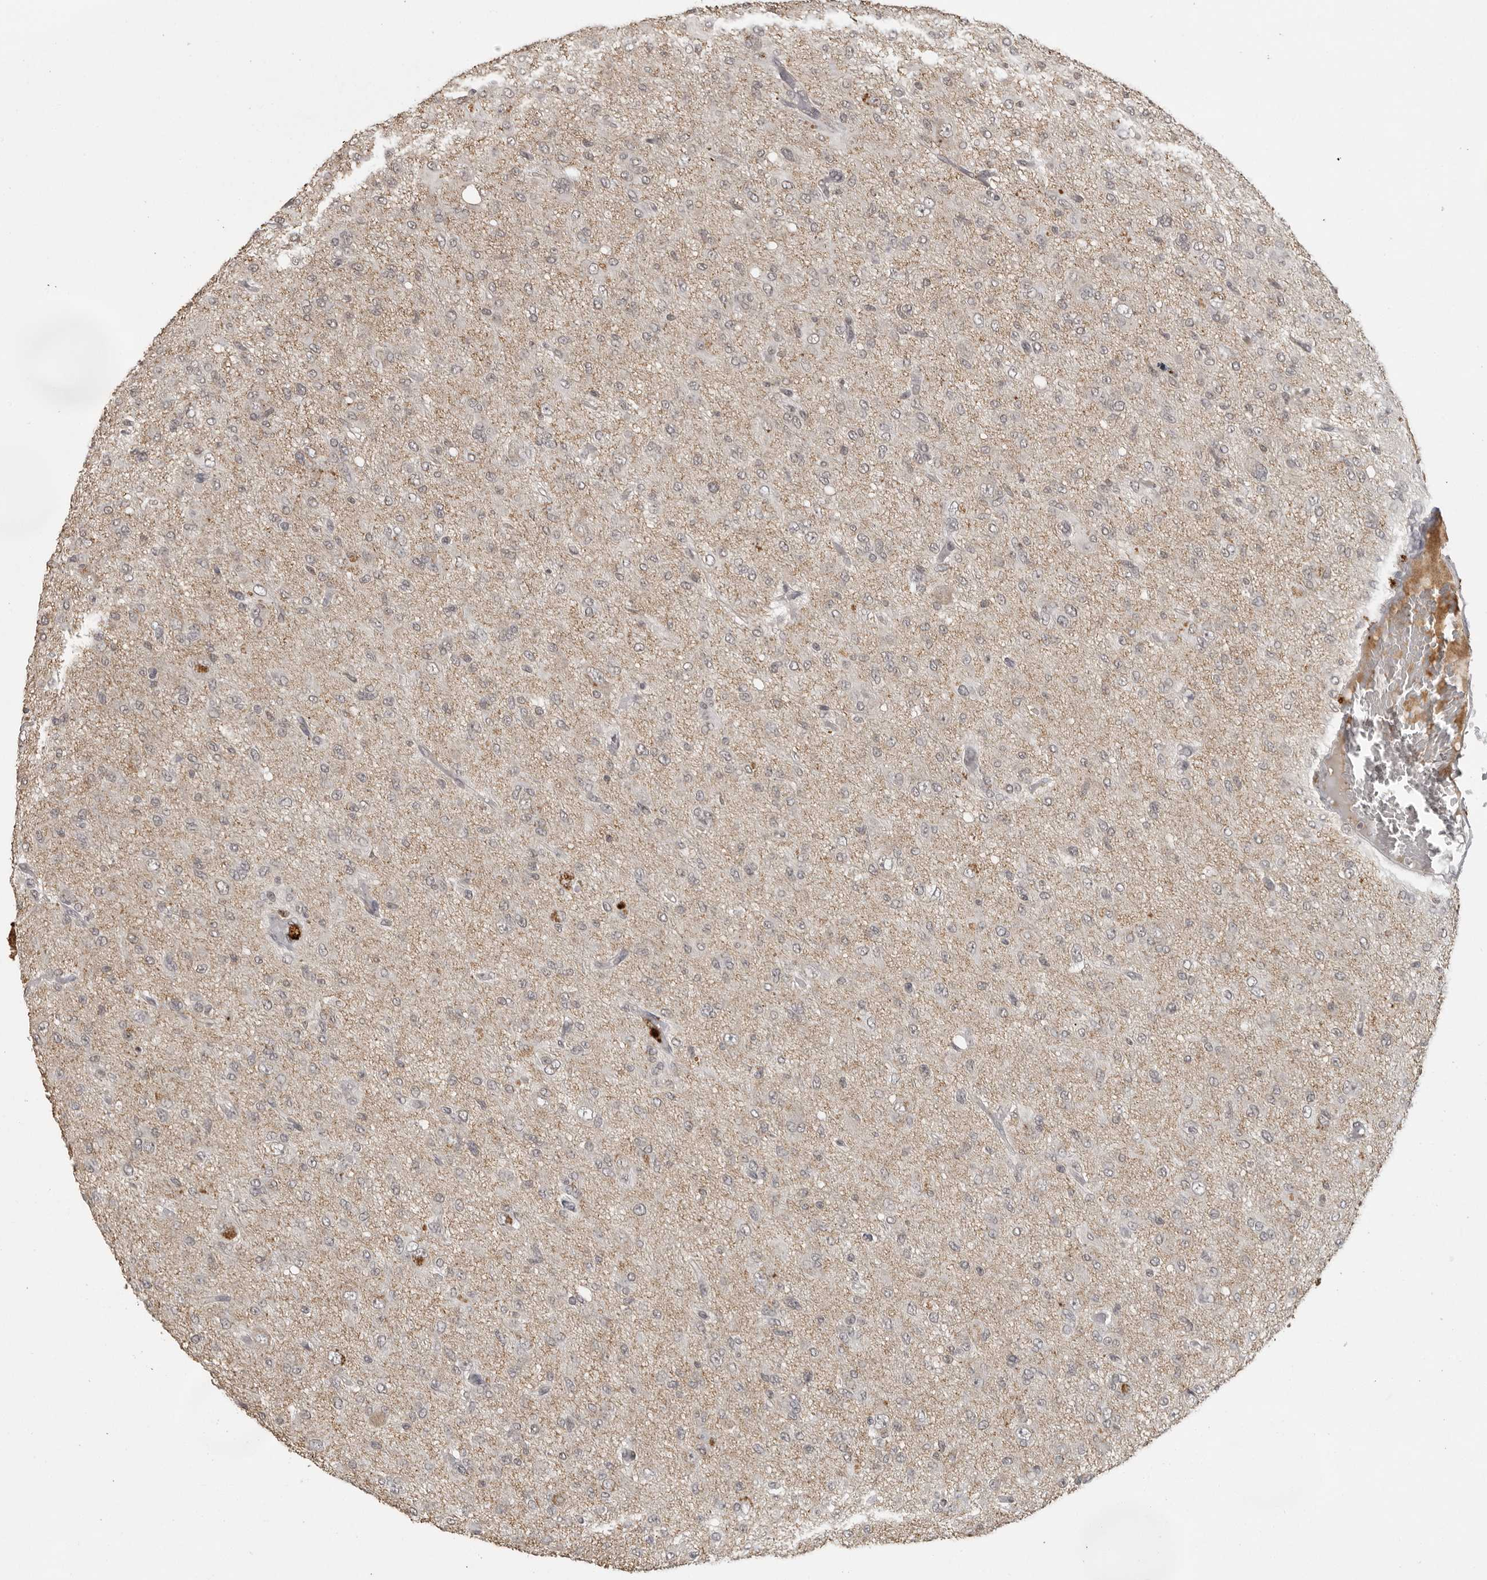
{"staining": {"intensity": "negative", "quantity": "none", "location": "none"}, "tissue": "glioma", "cell_type": "Tumor cells", "image_type": "cancer", "snomed": [{"axis": "morphology", "description": "Glioma, malignant, High grade"}, {"axis": "topography", "description": "Brain"}], "caption": "IHC of malignant high-grade glioma reveals no expression in tumor cells.", "gene": "CTF1", "patient": {"sex": "female", "age": 59}}